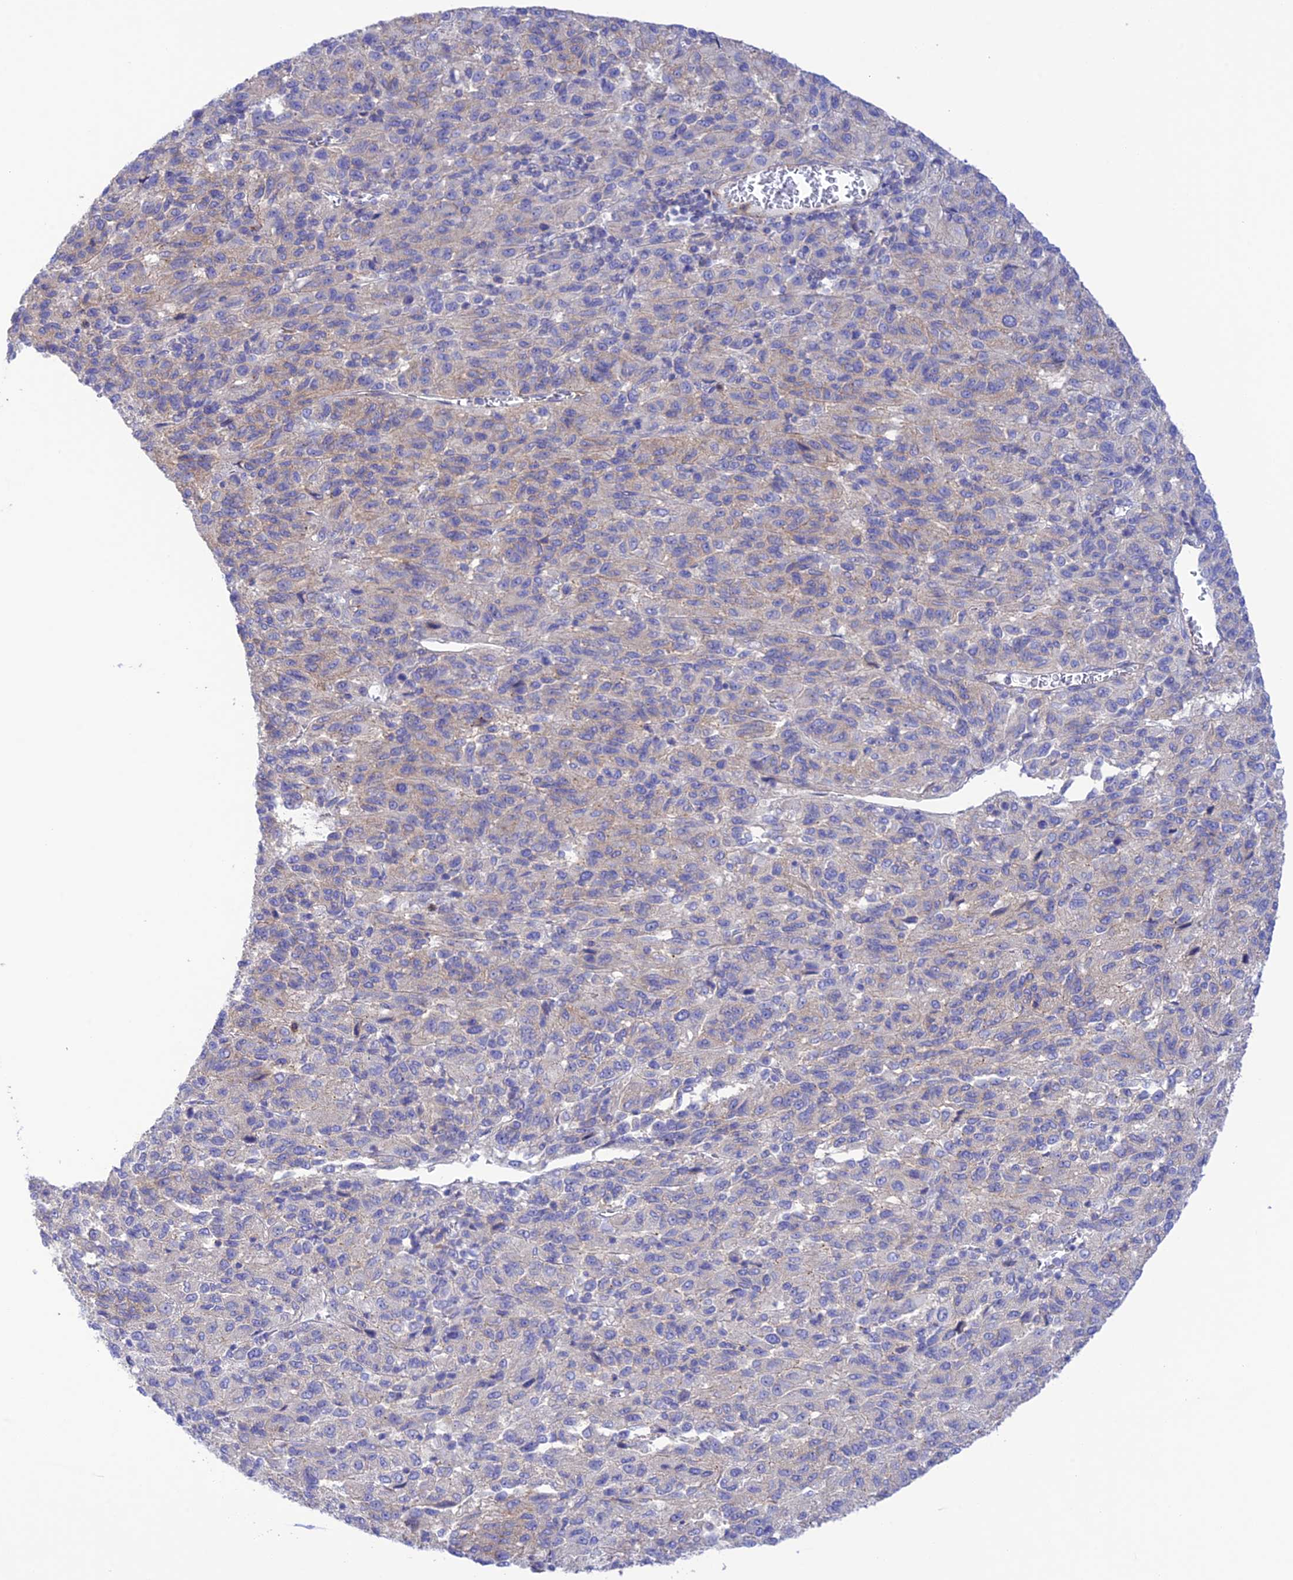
{"staining": {"intensity": "negative", "quantity": "none", "location": "none"}, "tissue": "melanoma", "cell_type": "Tumor cells", "image_type": "cancer", "snomed": [{"axis": "morphology", "description": "Malignant melanoma, Metastatic site"}, {"axis": "topography", "description": "Lung"}], "caption": "The histopathology image displays no staining of tumor cells in melanoma.", "gene": "CHSY3", "patient": {"sex": "male", "age": 64}}